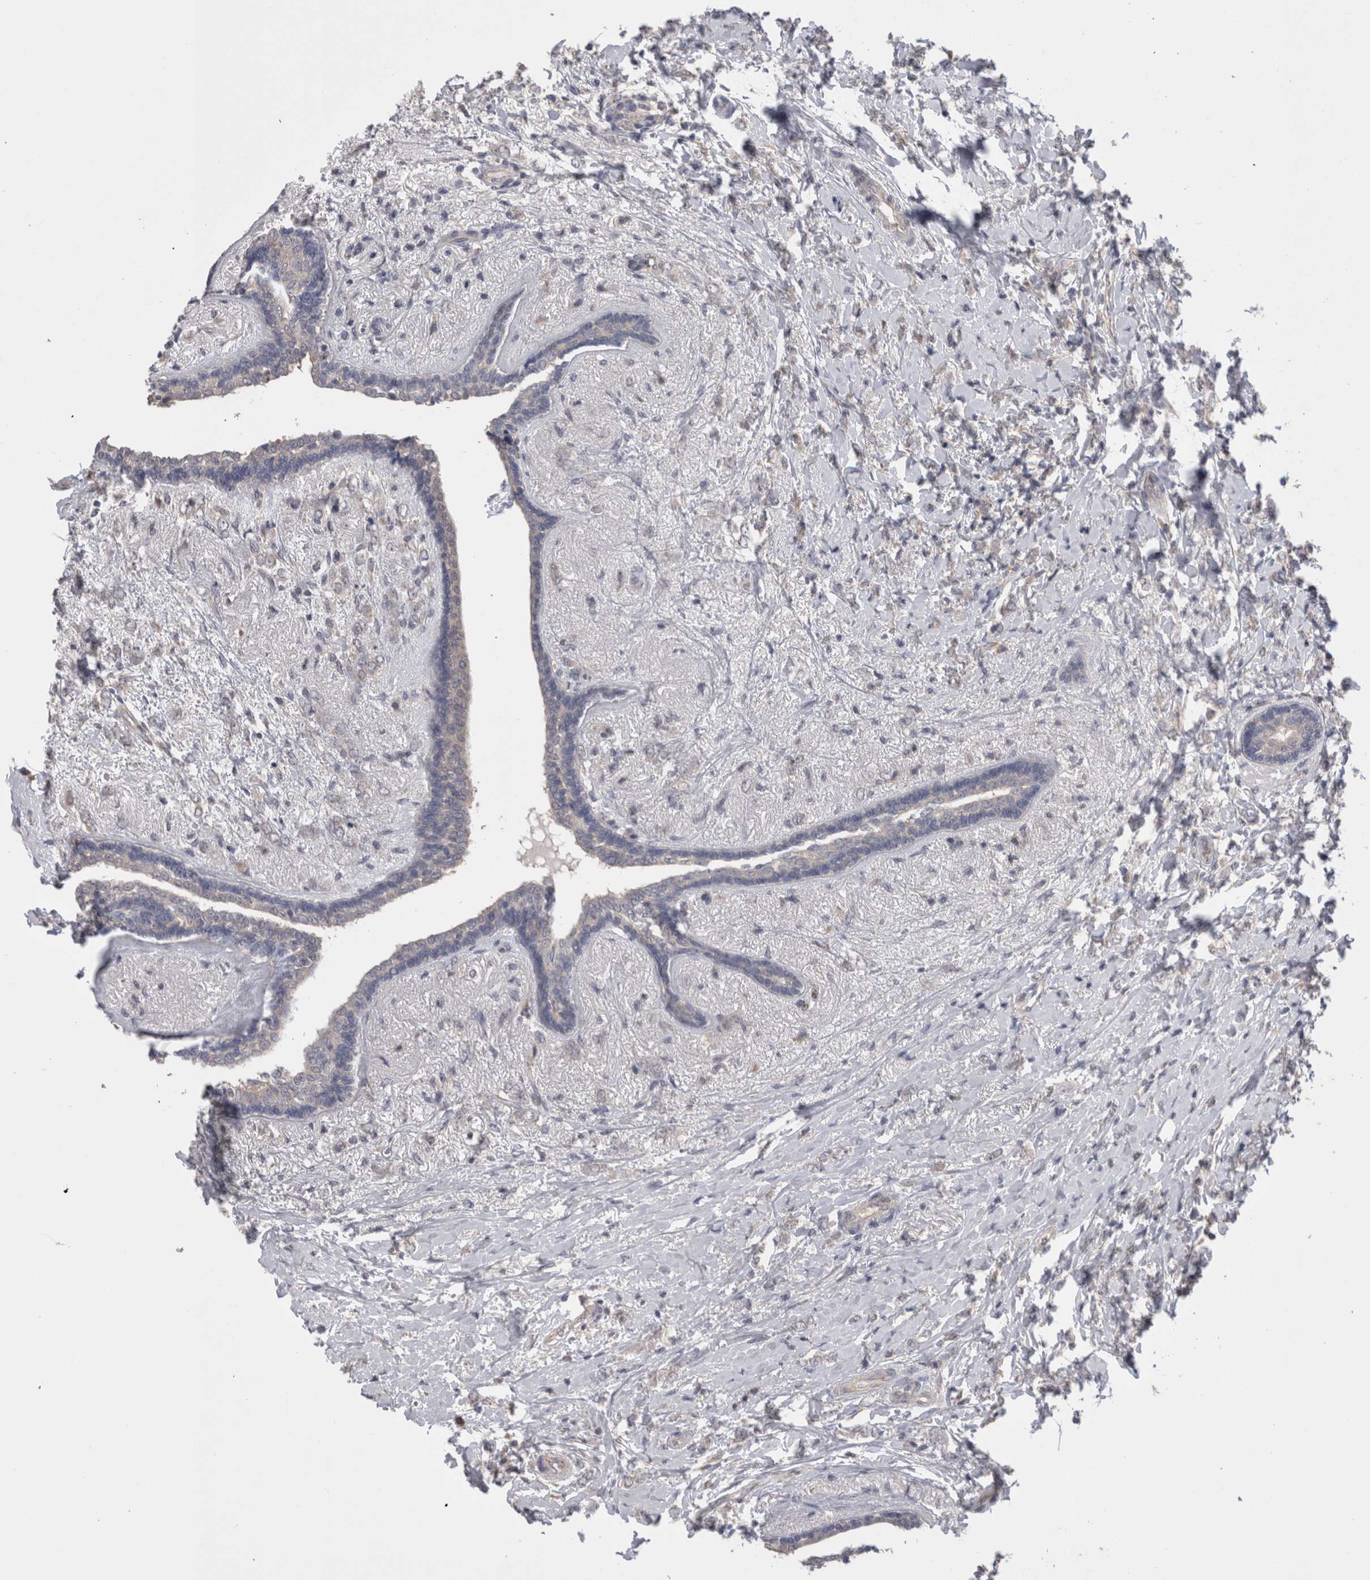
{"staining": {"intensity": "negative", "quantity": "none", "location": "none"}, "tissue": "breast cancer", "cell_type": "Tumor cells", "image_type": "cancer", "snomed": [{"axis": "morphology", "description": "Normal tissue, NOS"}, {"axis": "morphology", "description": "Lobular carcinoma"}, {"axis": "topography", "description": "Breast"}], "caption": "High magnification brightfield microscopy of breast lobular carcinoma stained with DAB (3,3'-diaminobenzidine) (brown) and counterstained with hematoxylin (blue): tumor cells show no significant expression. The staining is performed using DAB (3,3'-diaminobenzidine) brown chromogen with nuclei counter-stained in using hematoxylin.", "gene": "DCTN6", "patient": {"sex": "female", "age": 47}}